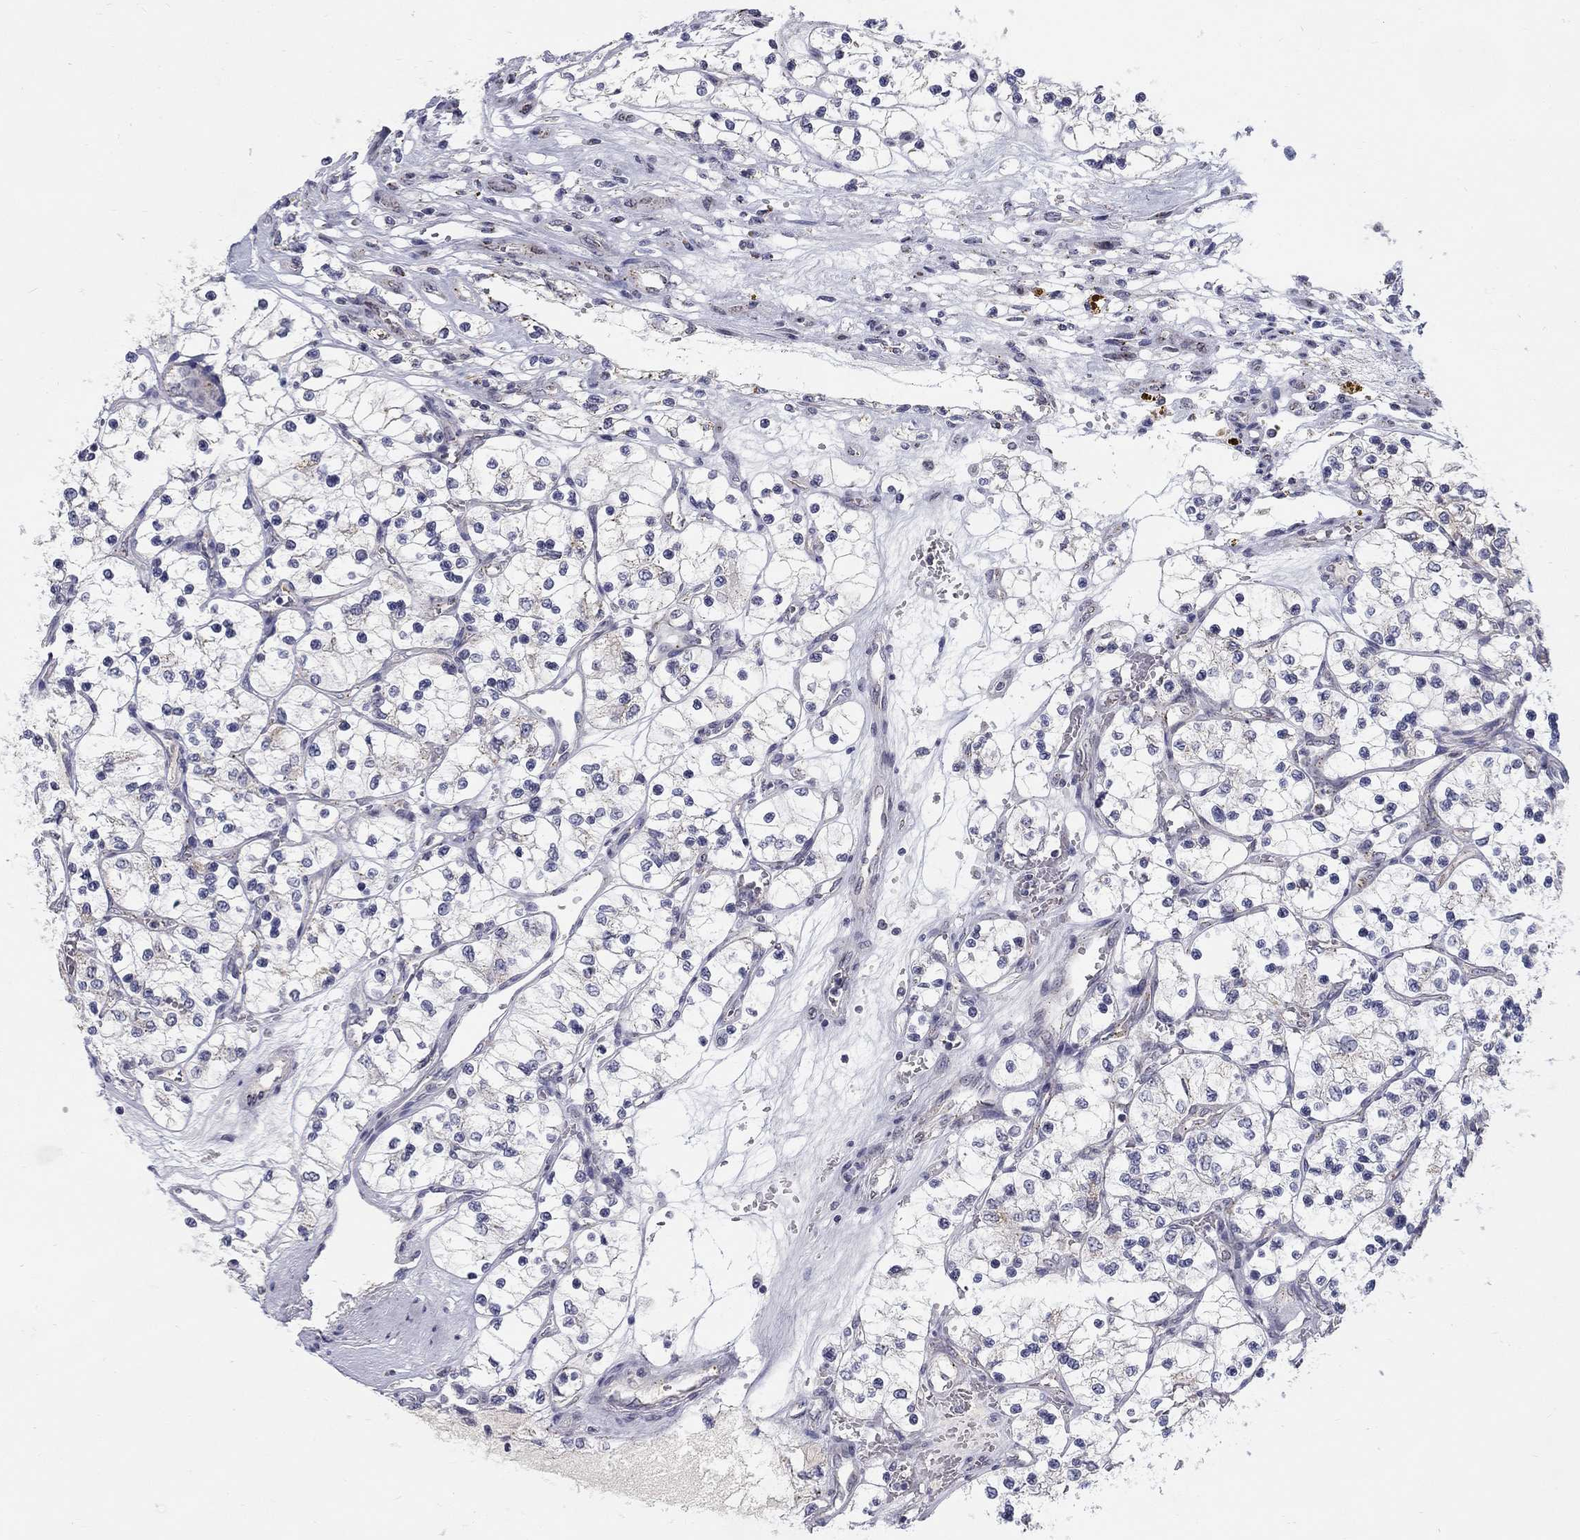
{"staining": {"intensity": "negative", "quantity": "none", "location": "none"}, "tissue": "renal cancer", "cell_type": "Tumor cells", "image_type": "cancer", "snomed": [{"axis": "morphology", "description": "Adenocarcinoma, NOS"}, {"axis": "topography", "description": "Kidney"}], "caption": "Tumor cells show no significant staining in renal adenocarcinoma. (Brightfield microscopy of DAB immunohistochemistry (IHC) at high magnification).", "gene": "PANK3", "patient": {"sex": "female", "age": 69}}